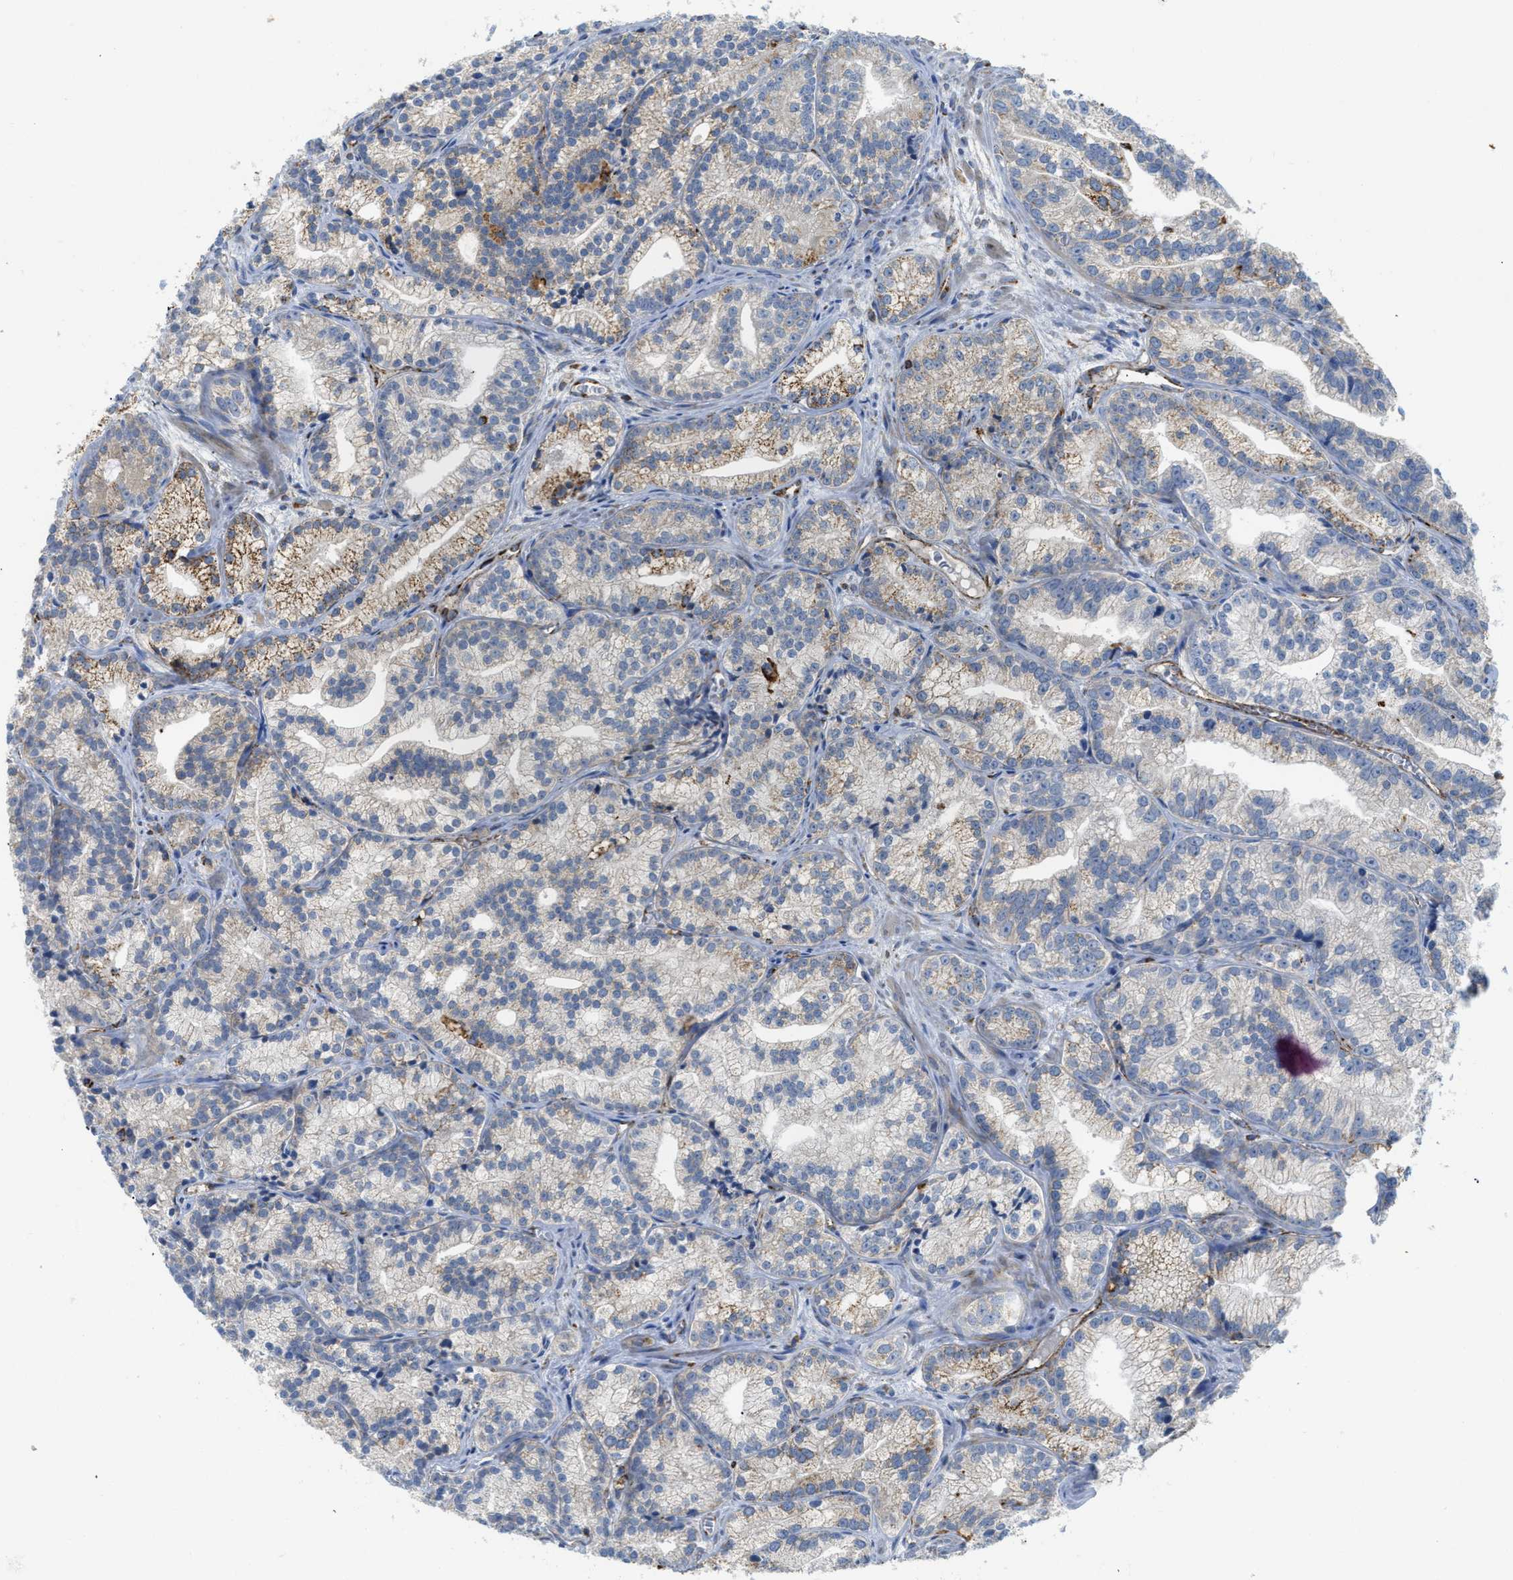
{"staining": {"intensity": "strong", "quantity": "<25%", "location": "cytoplasmic/membranous"}, "tissue": "prostate cancer", "cell_type": "Tumor cells", "image_type": "cancer", "snomed": [{"axis": "morphology", "description": "Adenocarcinoma, Low grade"}, {"axis": "topography", "description": "Prostate"}], "caption": "Protein staining exhibits strong cytoplasmic/membranous staining in approximately <25% of tumor cells in prostate adenocarcinoma (low-grade).", "gene": "SQOR", "patient": {"sex": "male", "age": 89}}